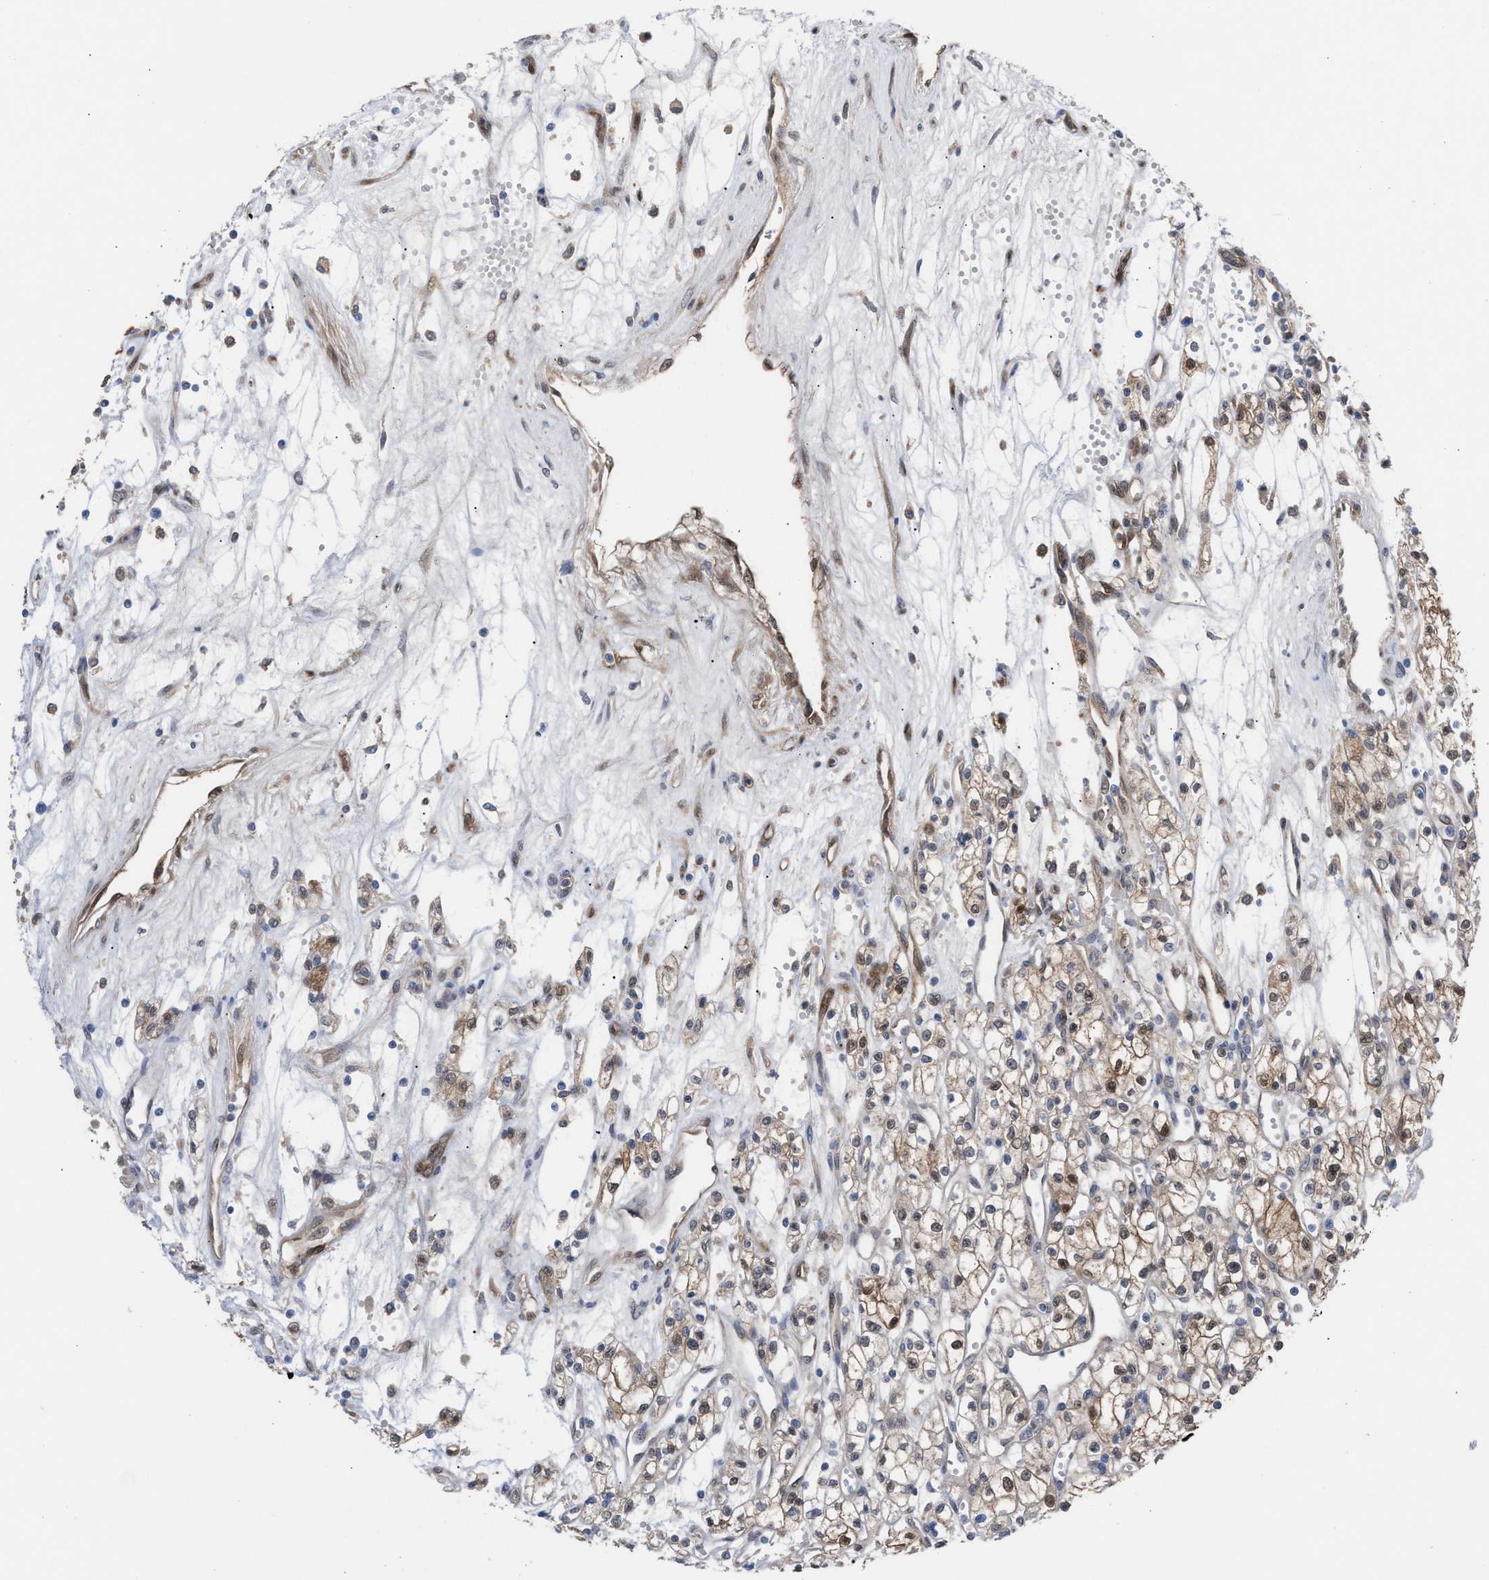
{"staining": {"intensity": "weak", "quantity": "25%-75%", "location": "cytoplasmic/membranous,nuclear"}, "tissue": "renal cancer", "cell_type": "Tumor cells", "image_type": "cancer", "snomed": [{"axis": "morphology", "description": "Adenocarcinoma, NOS"}, {"axis": "topography", "description": "Kidney"}], "caption": "A micrograph of human renal adenocarcinoma stained for a protein exhibits weak cytoplasmic/membranous and nuclear brown staining in tumor cells. The protein is shown in brown color, while the nuclei are stained blue.", "gene": "TP53I3", "patient": {"sex": "male", "age": 59}}